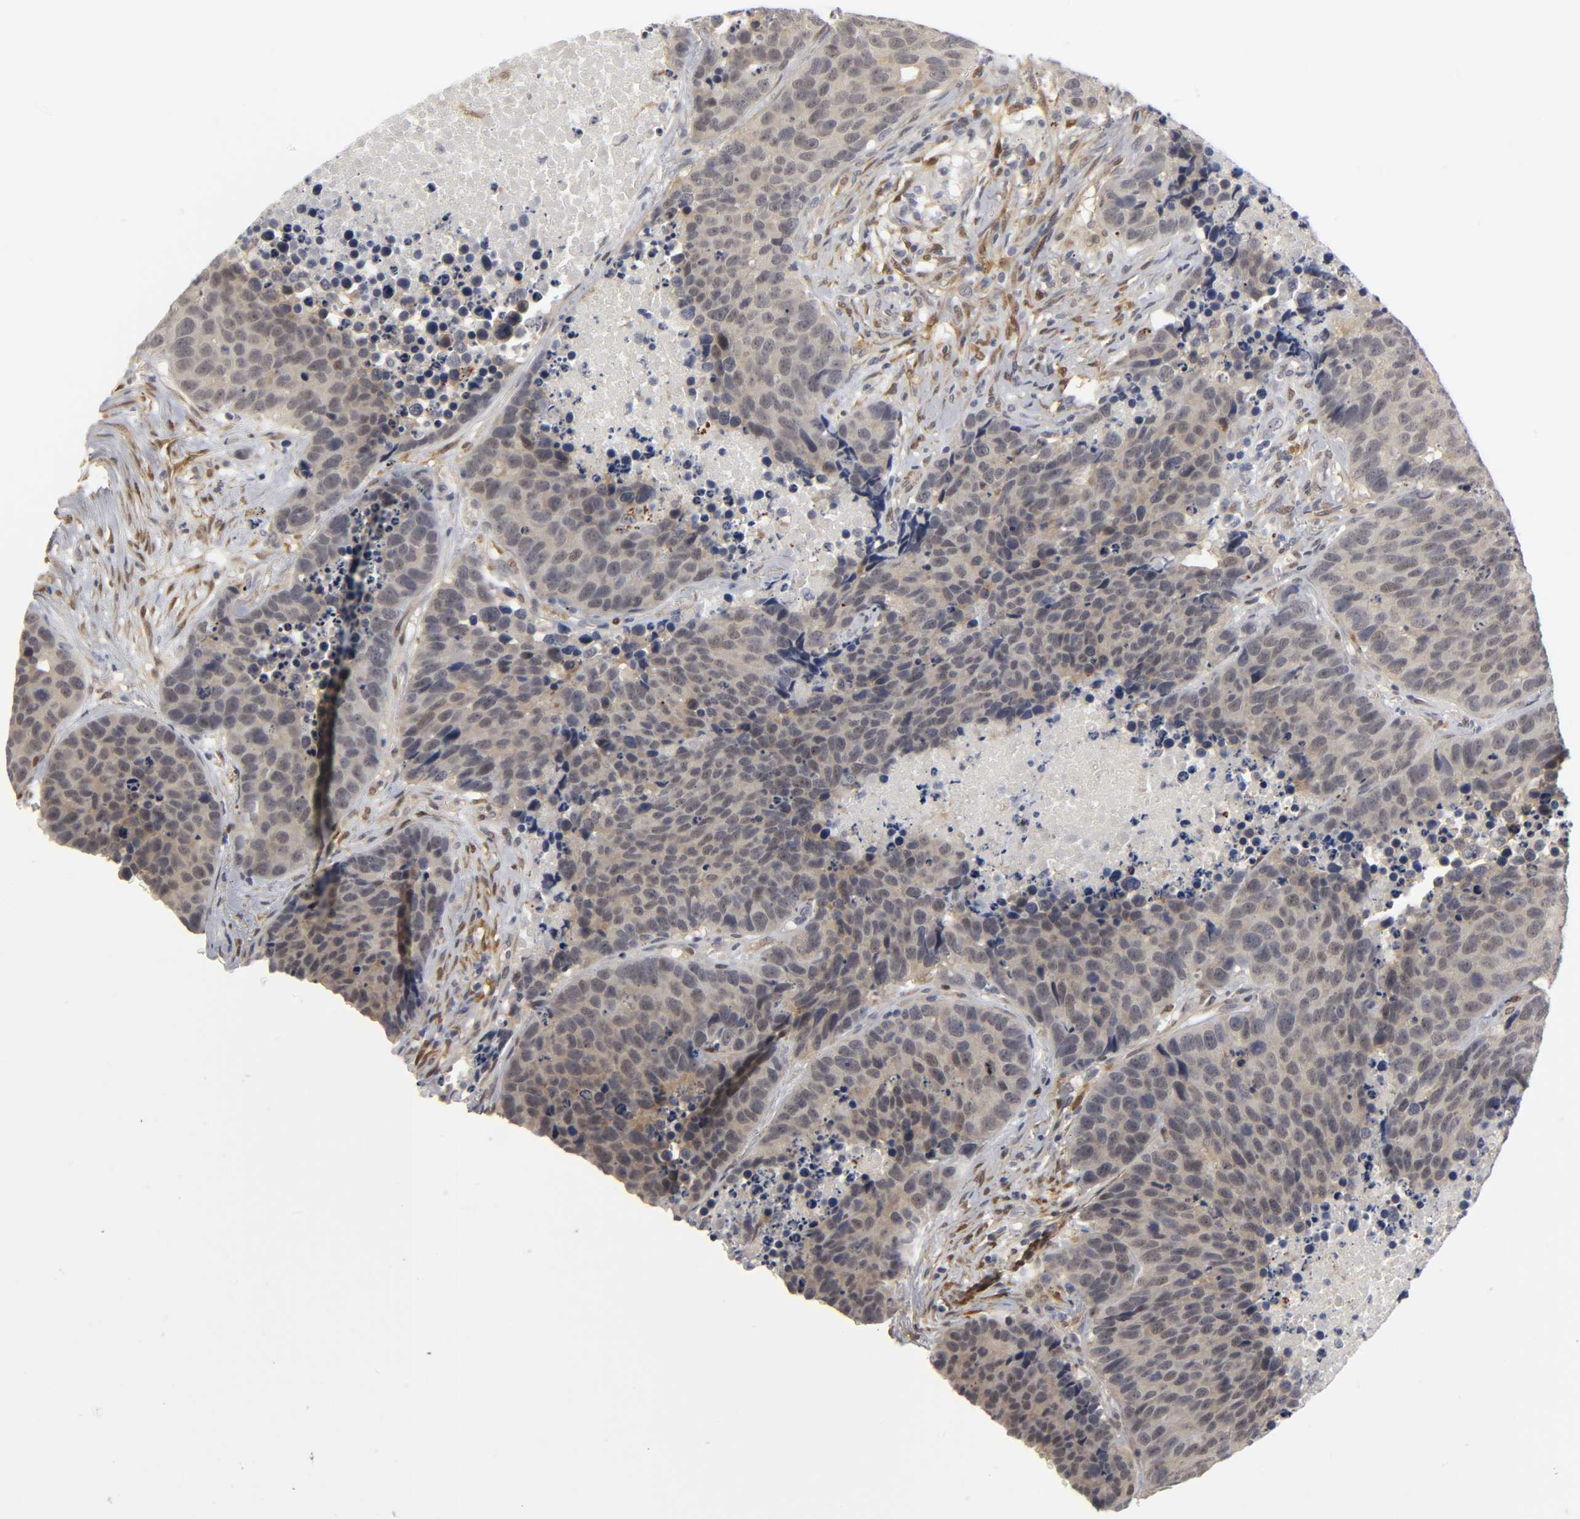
{"staining": {"intensity": "weak", "quantity": "<25%", "location": "cytoplasmic/membranous"}, "tissue": "carcinoid", "cell_type": "Tumor cells", "image_type": "cancer", "snomed": [{"axis": "morphology", "description": "Carcinoid, malignant, NOS"}, {"axis": "topography", "description": "Lung"}], "caption": "Immunohistochemistry micrograph of neoplastic tissue: carcinoid stained with DAB (3,3'-diaminobenzidine) reveals no significant protein staining in tumor cells.", "gene": "PDLIM3", "patient": {"sex": "male", "age": 60}}